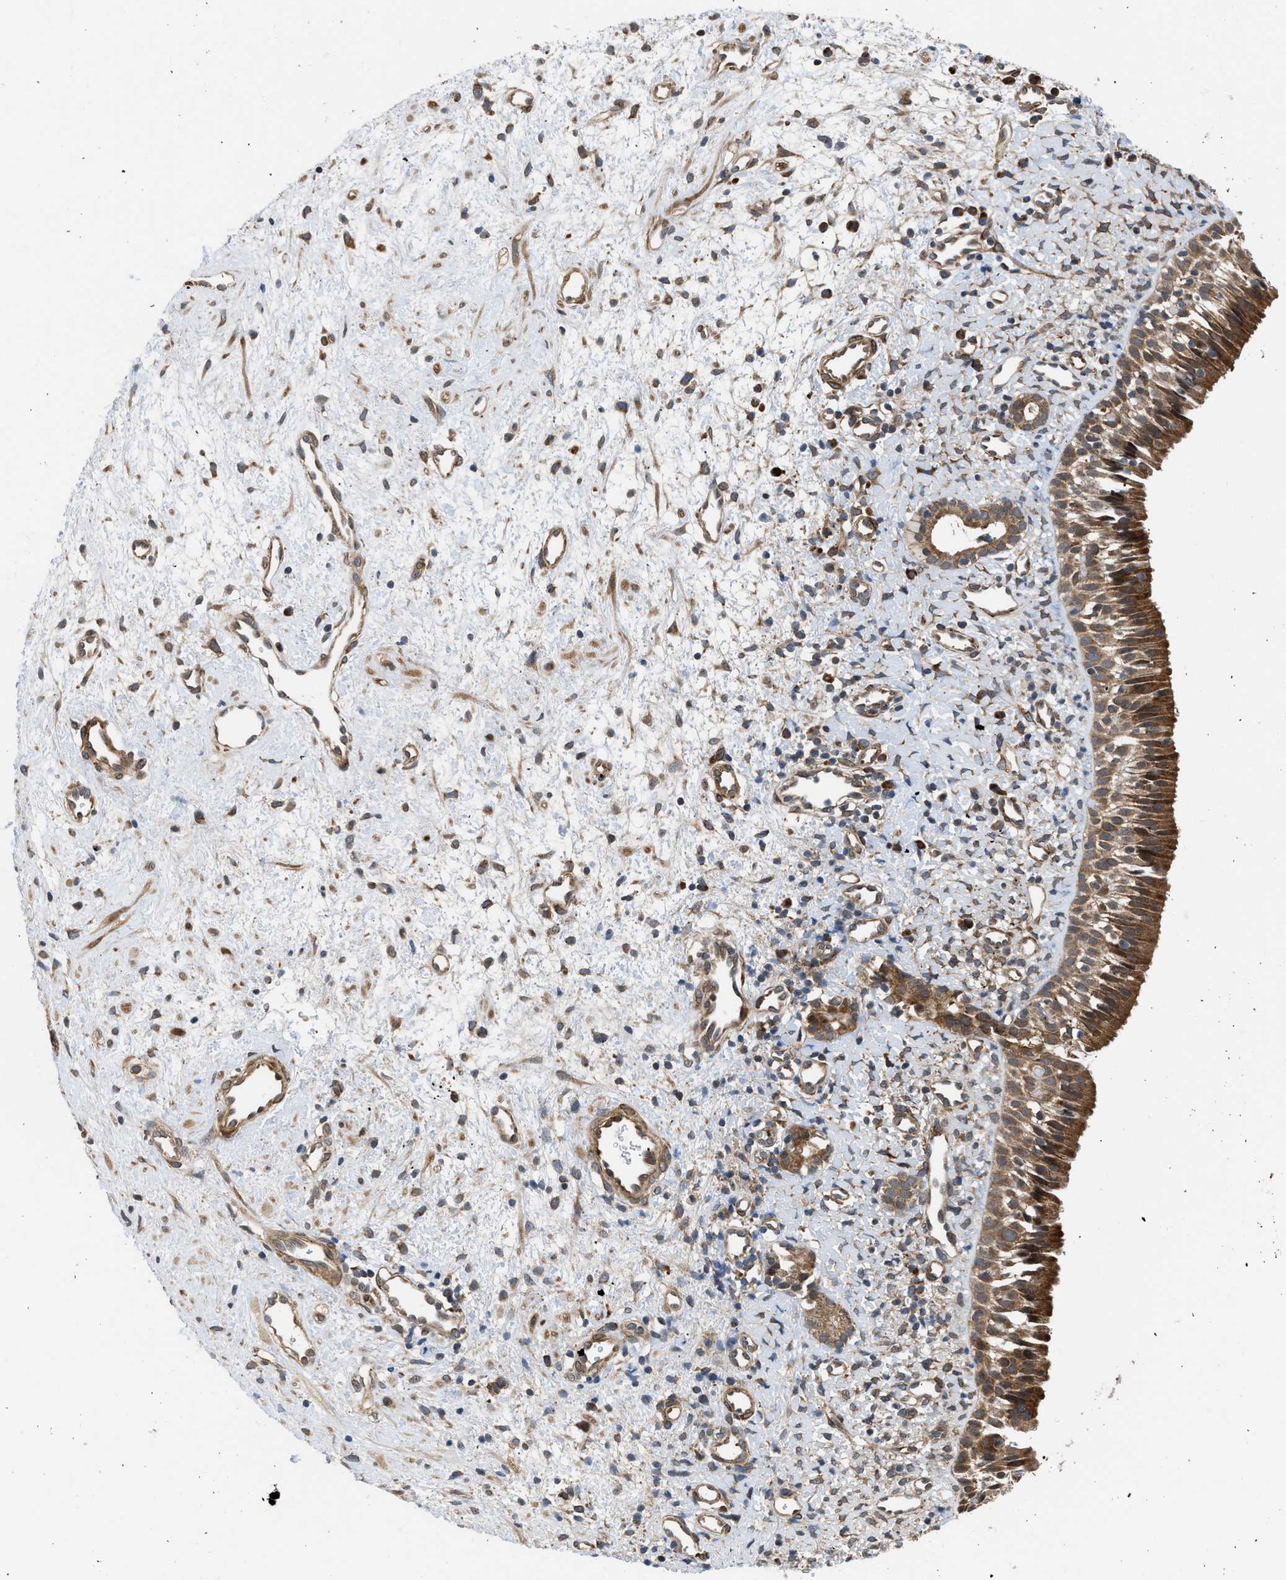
{"staining": {"intensity": "strong", "quantity": ">75%", "location": "cytoplasmic/membranous"}, "tissue": "nasopharynx", "cell_type": "Respiratory epithelial cells", "image_type": "normal", "snomed": [{"axis": "morphology", "description": "Normal tissue, NOS"}, {"axis": "morphology", "description": "Inflammation, NOS"}, {"axis": "topography", "description": "Nasopharynx"}], "caption": "Protein staining by immunohistochemistry (IHC) demonstrates strong cytoplasmic/membranous expression in about >75% of respiratory epithelial cells in benign nasopharynx. (brown staining indicates protein expression, while blue staining denotes nuclei).", "gene": "POLG2", "patient": {"sex": "female", "age": 55}}